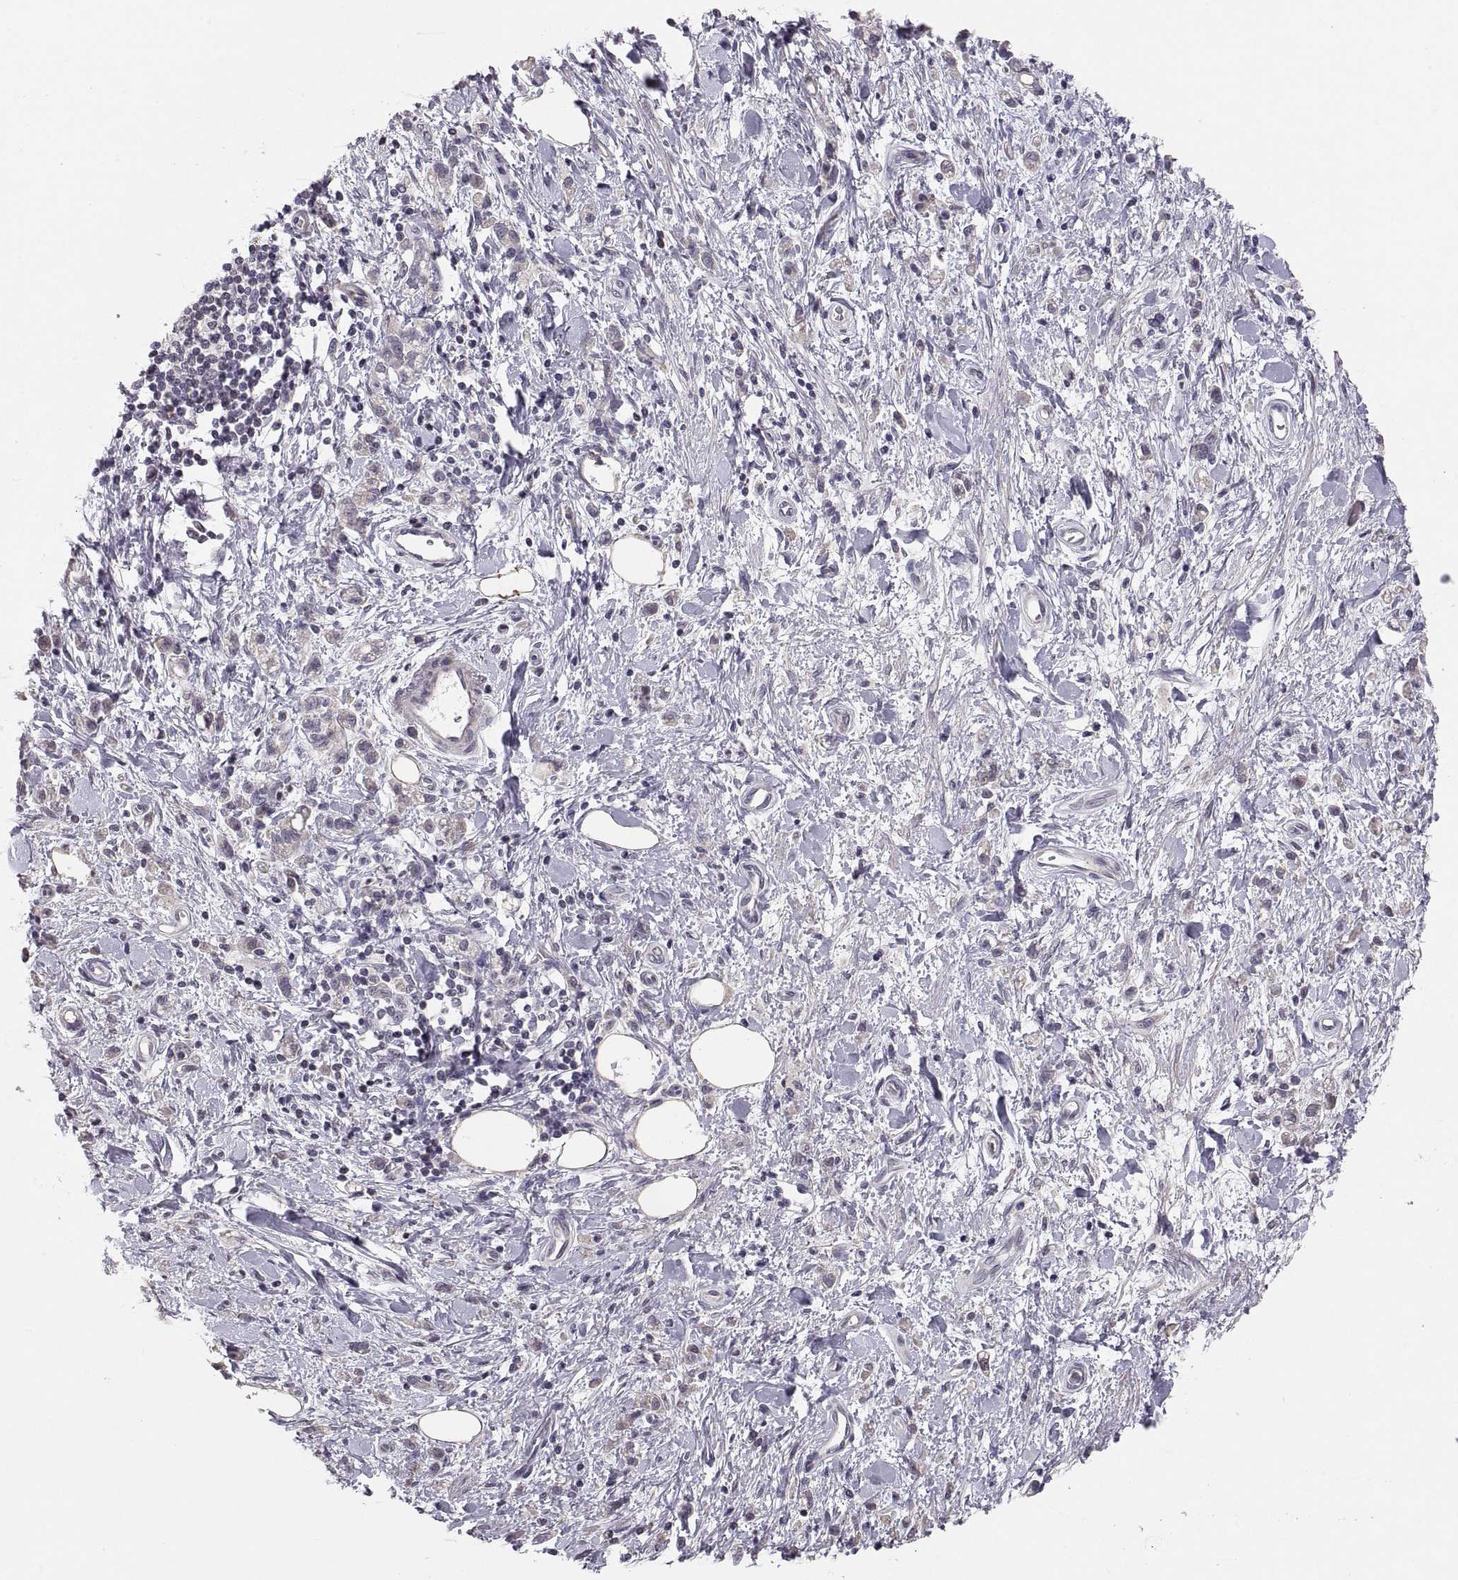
{"staining": {"intensity": "negative", "quantity": "none", "location": "none"}, "tissue": "stomach cancer", "cell_type": "Tumor cells", "image_type": "cancer", "snomed": [{"axis": "morphology", "description": "Adenocarcinoma, NOS"}, {"axis": "topography", "description": "Stomach"}], "caption": "An immunohistochemistry (IHC) photomicrograph of stomach cancer (adenocarcinoma) is shown. There is no staining in tumor cells of stomach cancer (adenocarcinoma). Nuclei are stained in blue.", "gene": "PAX2", "patient": {"sex": "male", "age": 77}}